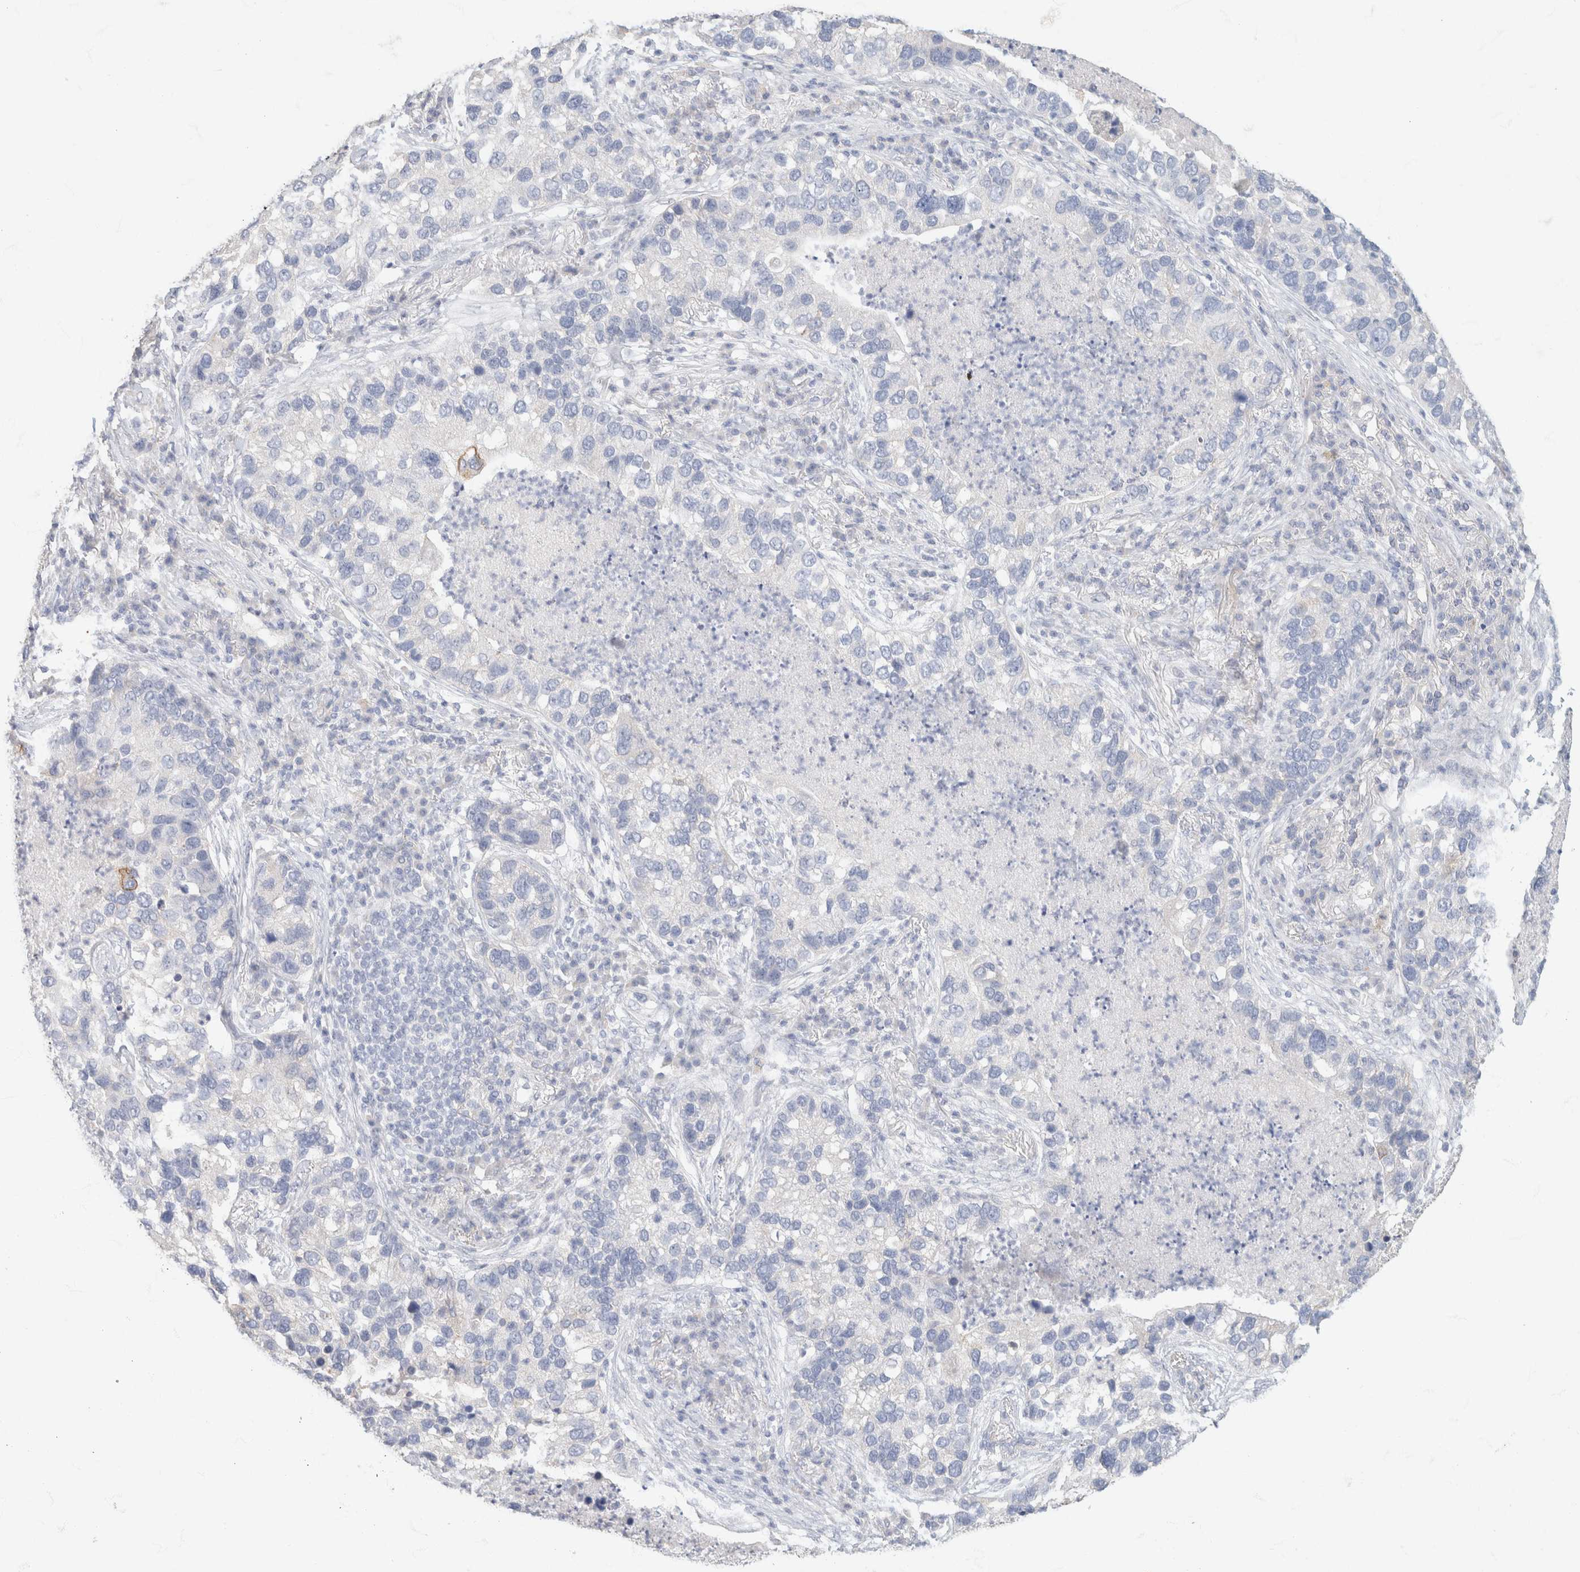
{"staining": {"intensity": "negative", "quantity": "none", "location": "none"}, "tissue": "lung cancer", "cell_type": "Tumor cells", "image_type": "cancer", "snomed": [{"axis": "morphology", "description": "Normal tissue, NOS"}, {"axis": "morphology", "description": "Adenocarcinoma, NOS"}, {"axis": "topography", "description": "Bronchus"}, {"axis": "topography", "description": "Lung"}], "caption": "IHC photomicrograph of neoplastic tissue: lung cancer stained with DAB shows no significant protein staining in tumor cells. Nuclei are stained in blue.", "gene": "CA12", "patient": {"sex": "male", "age": 54}}